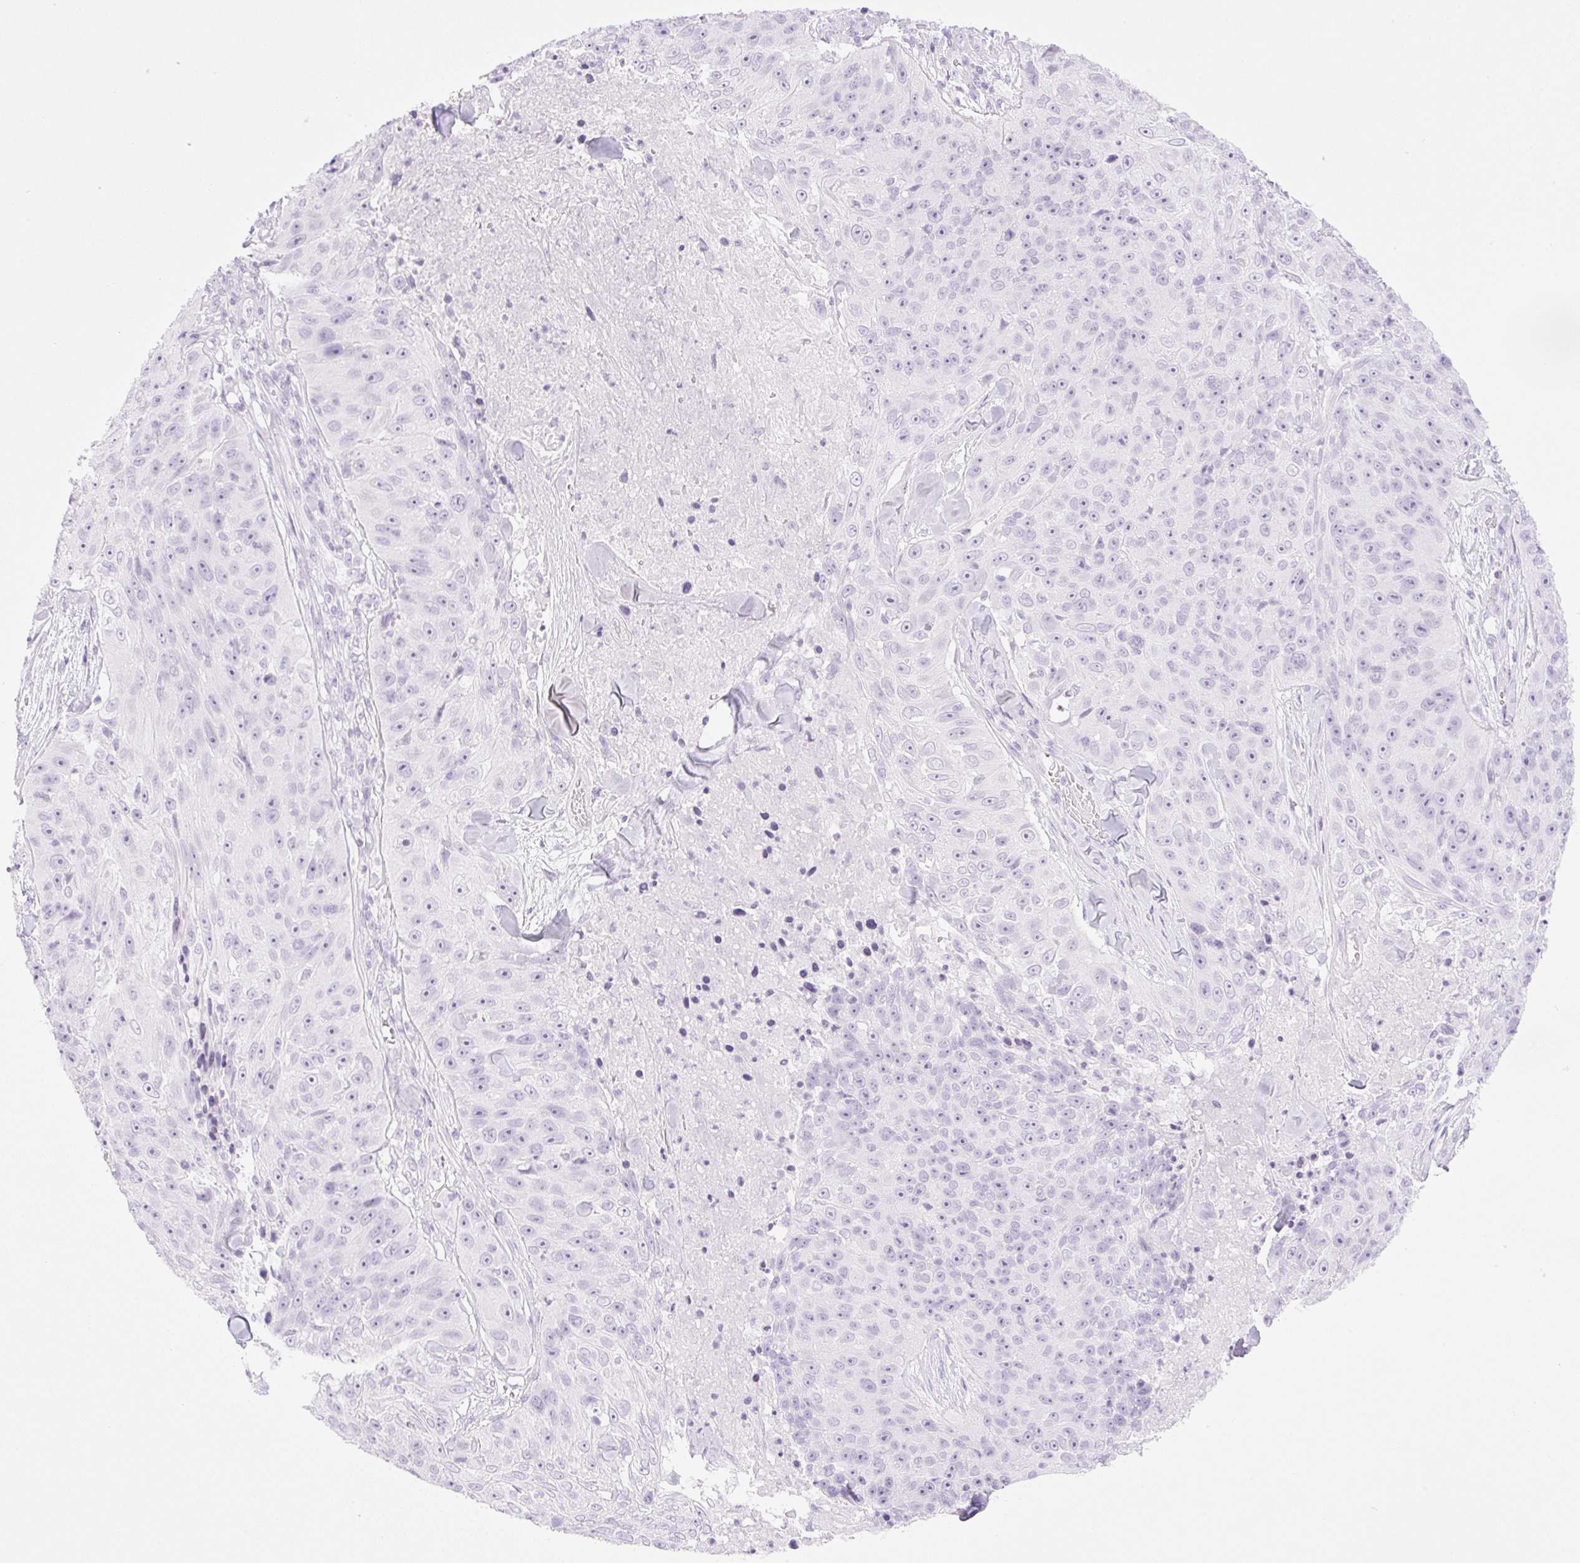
{"staining": {"intensity": "negative", "quantity": "none", "location": "none"}, "tissue": "skin cancer", "cell_type": "Tumor cells", "image_type": "cancer", "snomed": [{"axis": "morphology", "description": "Squamous cell carcinoma, NOS"}, {"axis": "topography", "description": "Skin"}], "caption": "Photomicrograph shows no significant protein positivity in tumor cells of skin cancer (squamous cell carcinoma). (DAB immunohistochemistry visualized using brightfield microscopy, high magnification).", "gene": "SPRR4", "patient": {"sex": "female", "age": 87}}